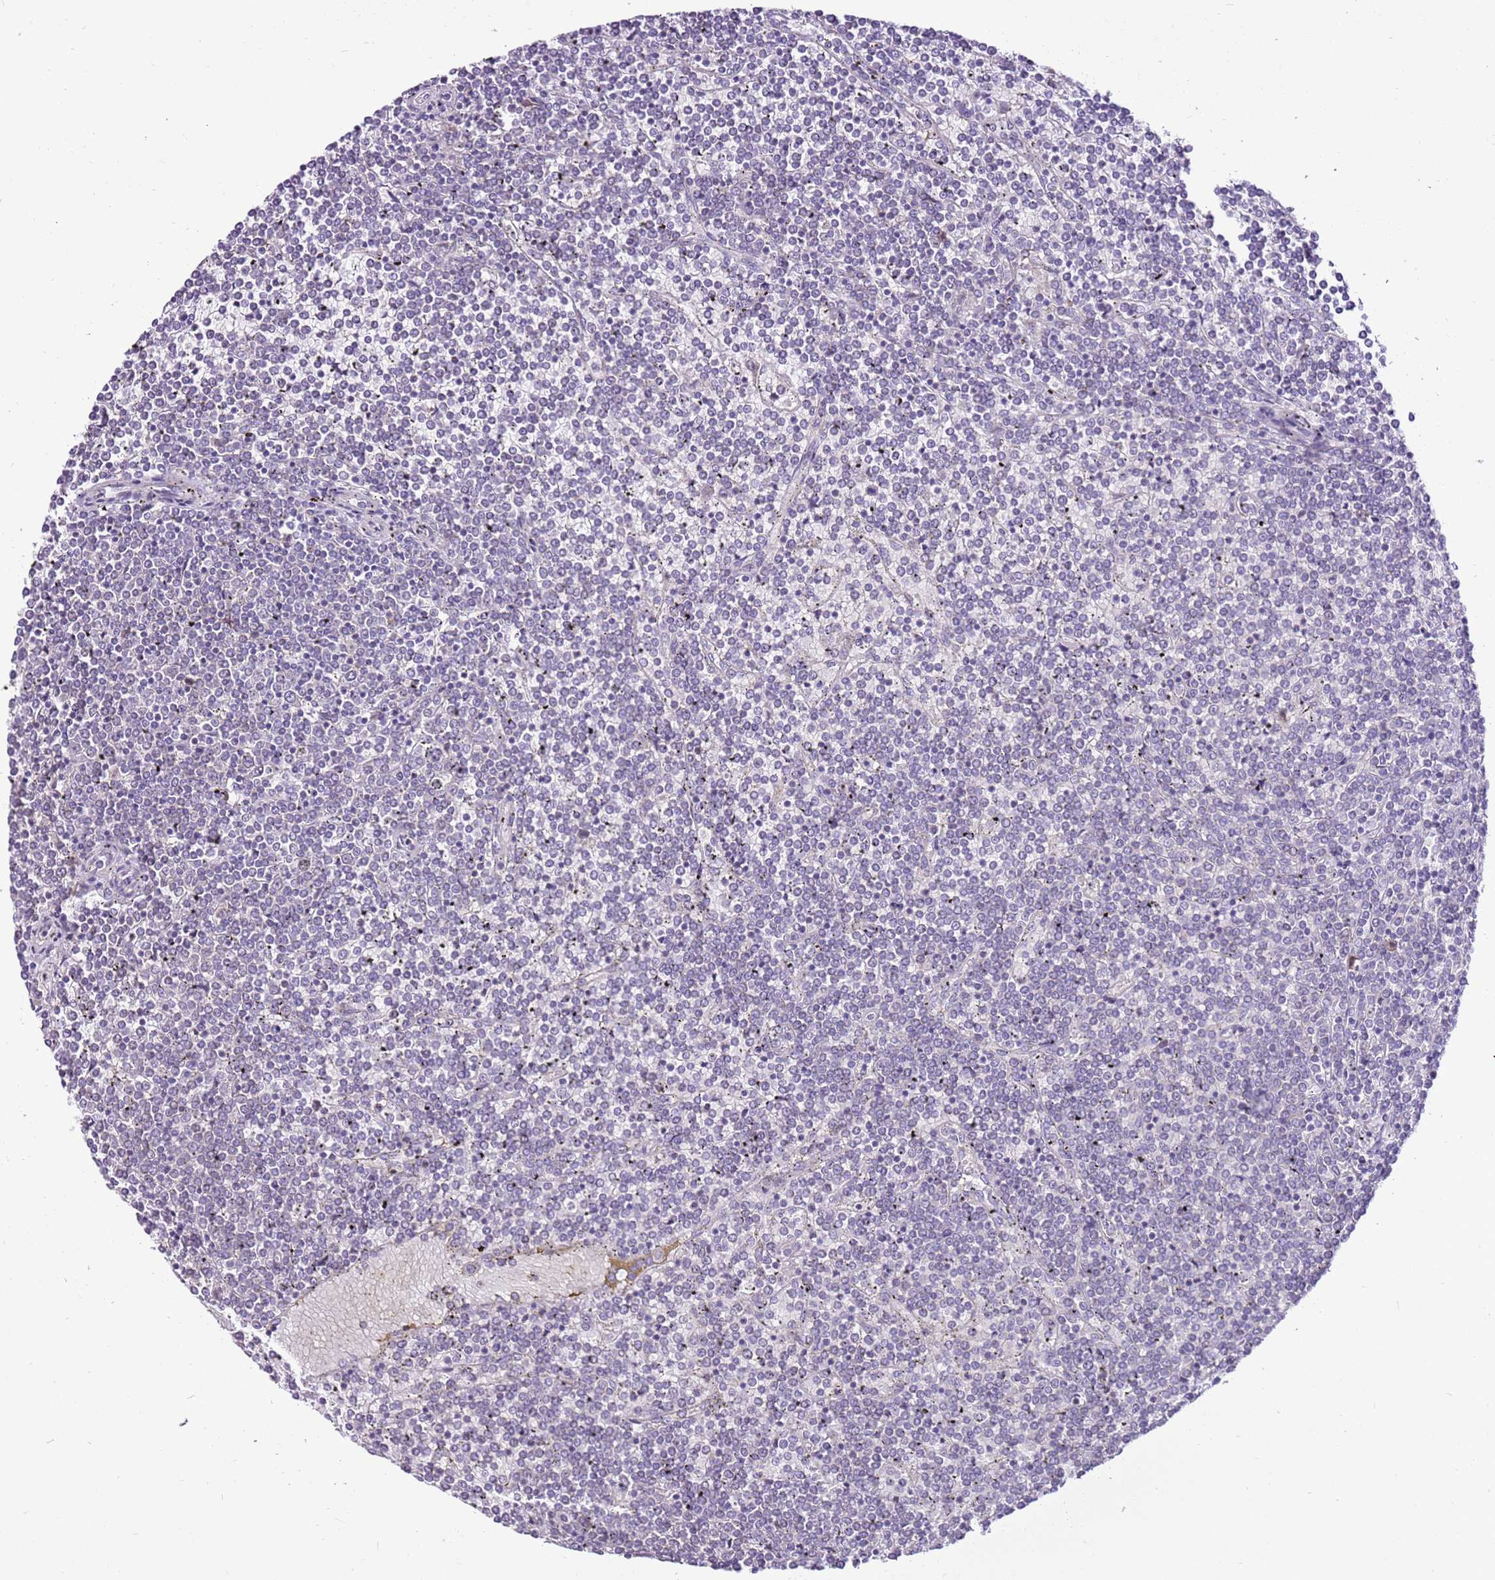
{"staining": {"intensity": "negative", "quantity": "none", "location": "none"}, "tissue": "lymphoma", "cell_type": "Tumor cells", "image_type": "cancer", "snomed": [{"axis": "morphology", "description": "Malignant lymphoma, non-Hodgkin's type, Low grade"}, {"axis": "topography", "description": "Spleen"}], "caption": "High power microscopy photomicrograph of an immunohistochemistry (IHC) micrograph of malignant lymphoma, non-Hodgkin's type (low-grade), revealing no significant expression in tumor cells.", "gene": "SLC38A5", "patient": {"sex": "female", "age": 19}}